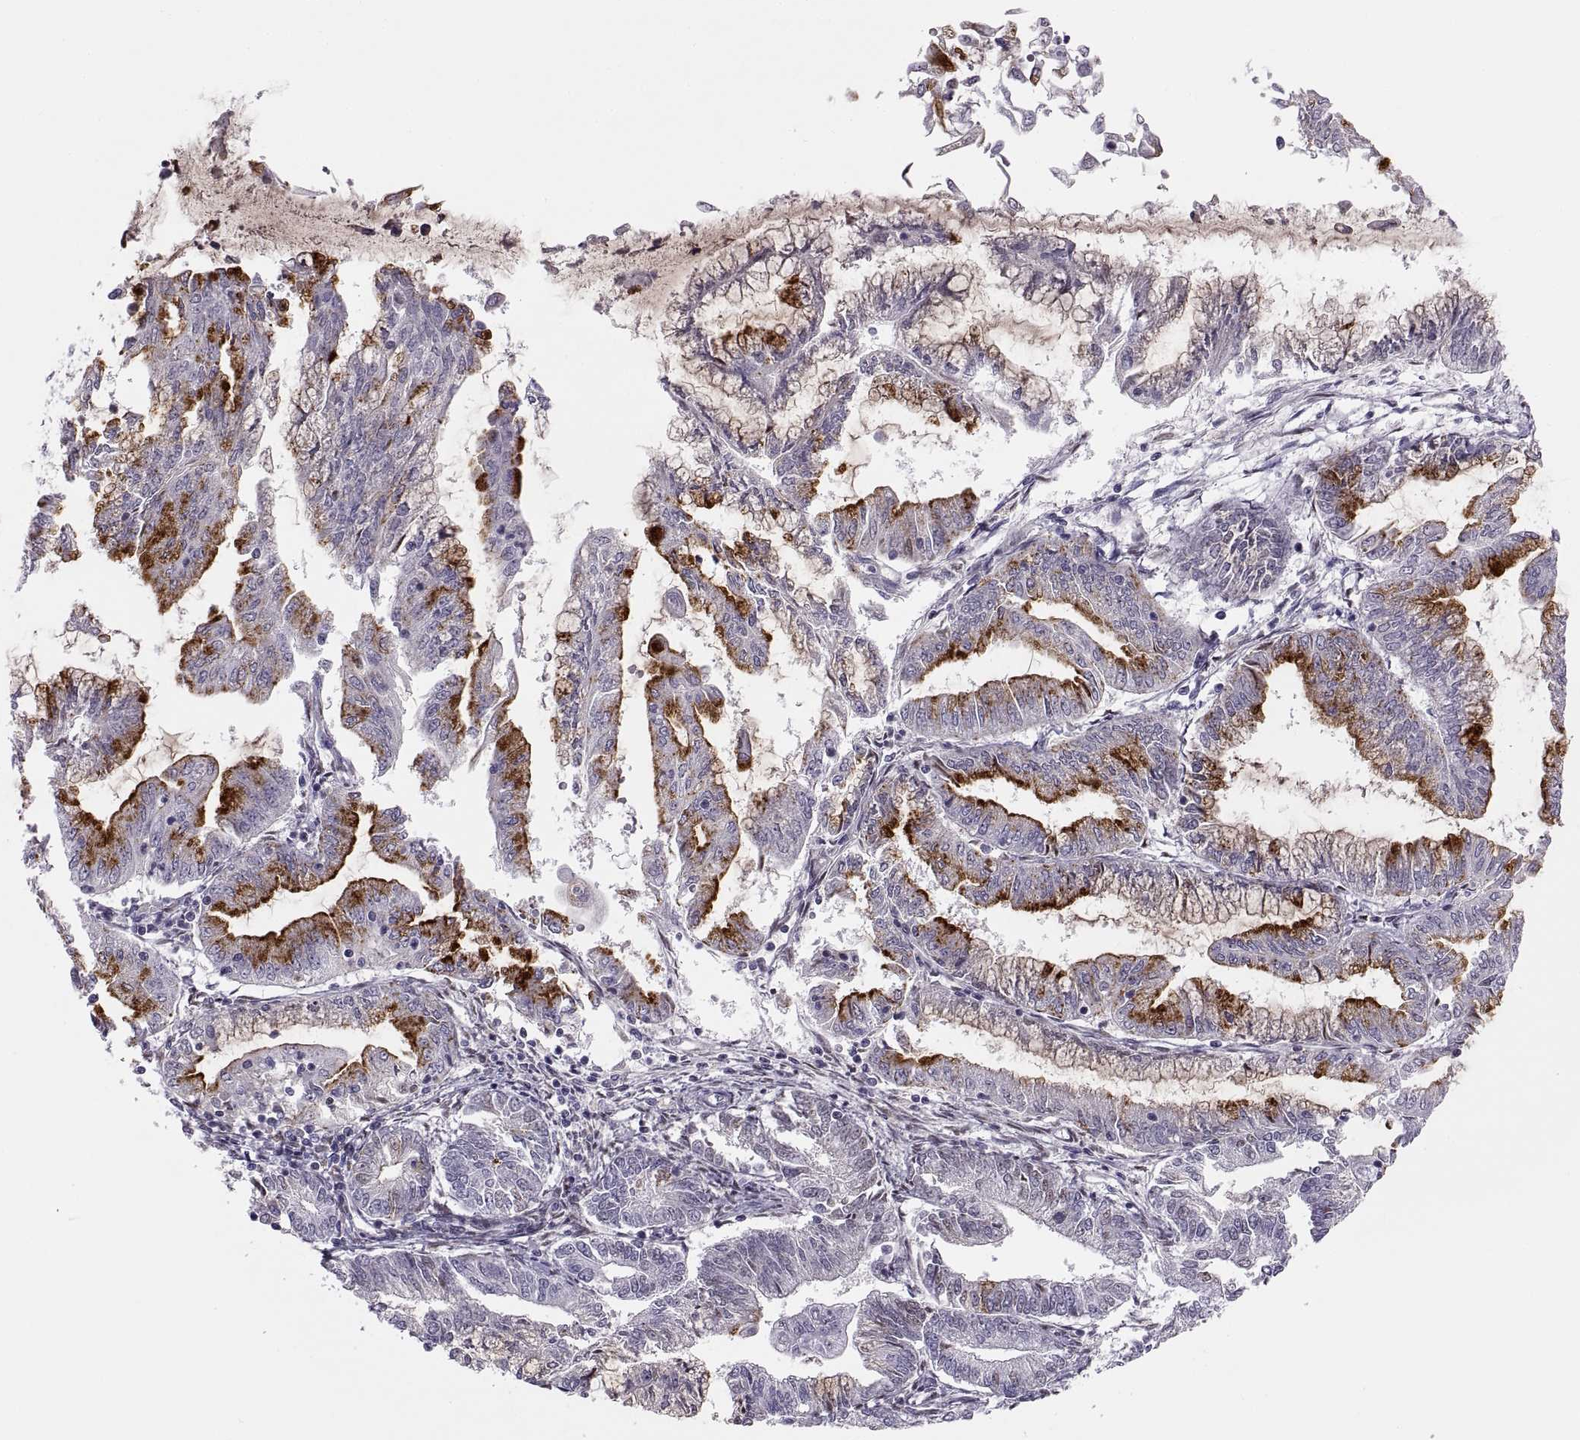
{"staining": {"intensity": "strong", "quantity": "25%-75%", "location": "cytoplasmic/membranous"}, "tissue": "endometrial cancer", "cell_type": "Tumor cells", "image_type": "cancer", "snomed": [{"axis": "morphology", "description": "Adenocarcinoma, NOS"}, {"axis": "topography", "description": "Endometrium"}], "caption": "Immunohistochemical staining of human adenocarcinoma (endometrial) exhibits strong cytoplasmic/membranous protein positivity in approximately 25%-75% of tumor cells.", "gene": "CHCT1", "patient": {"sex": "female", "age": 55}}